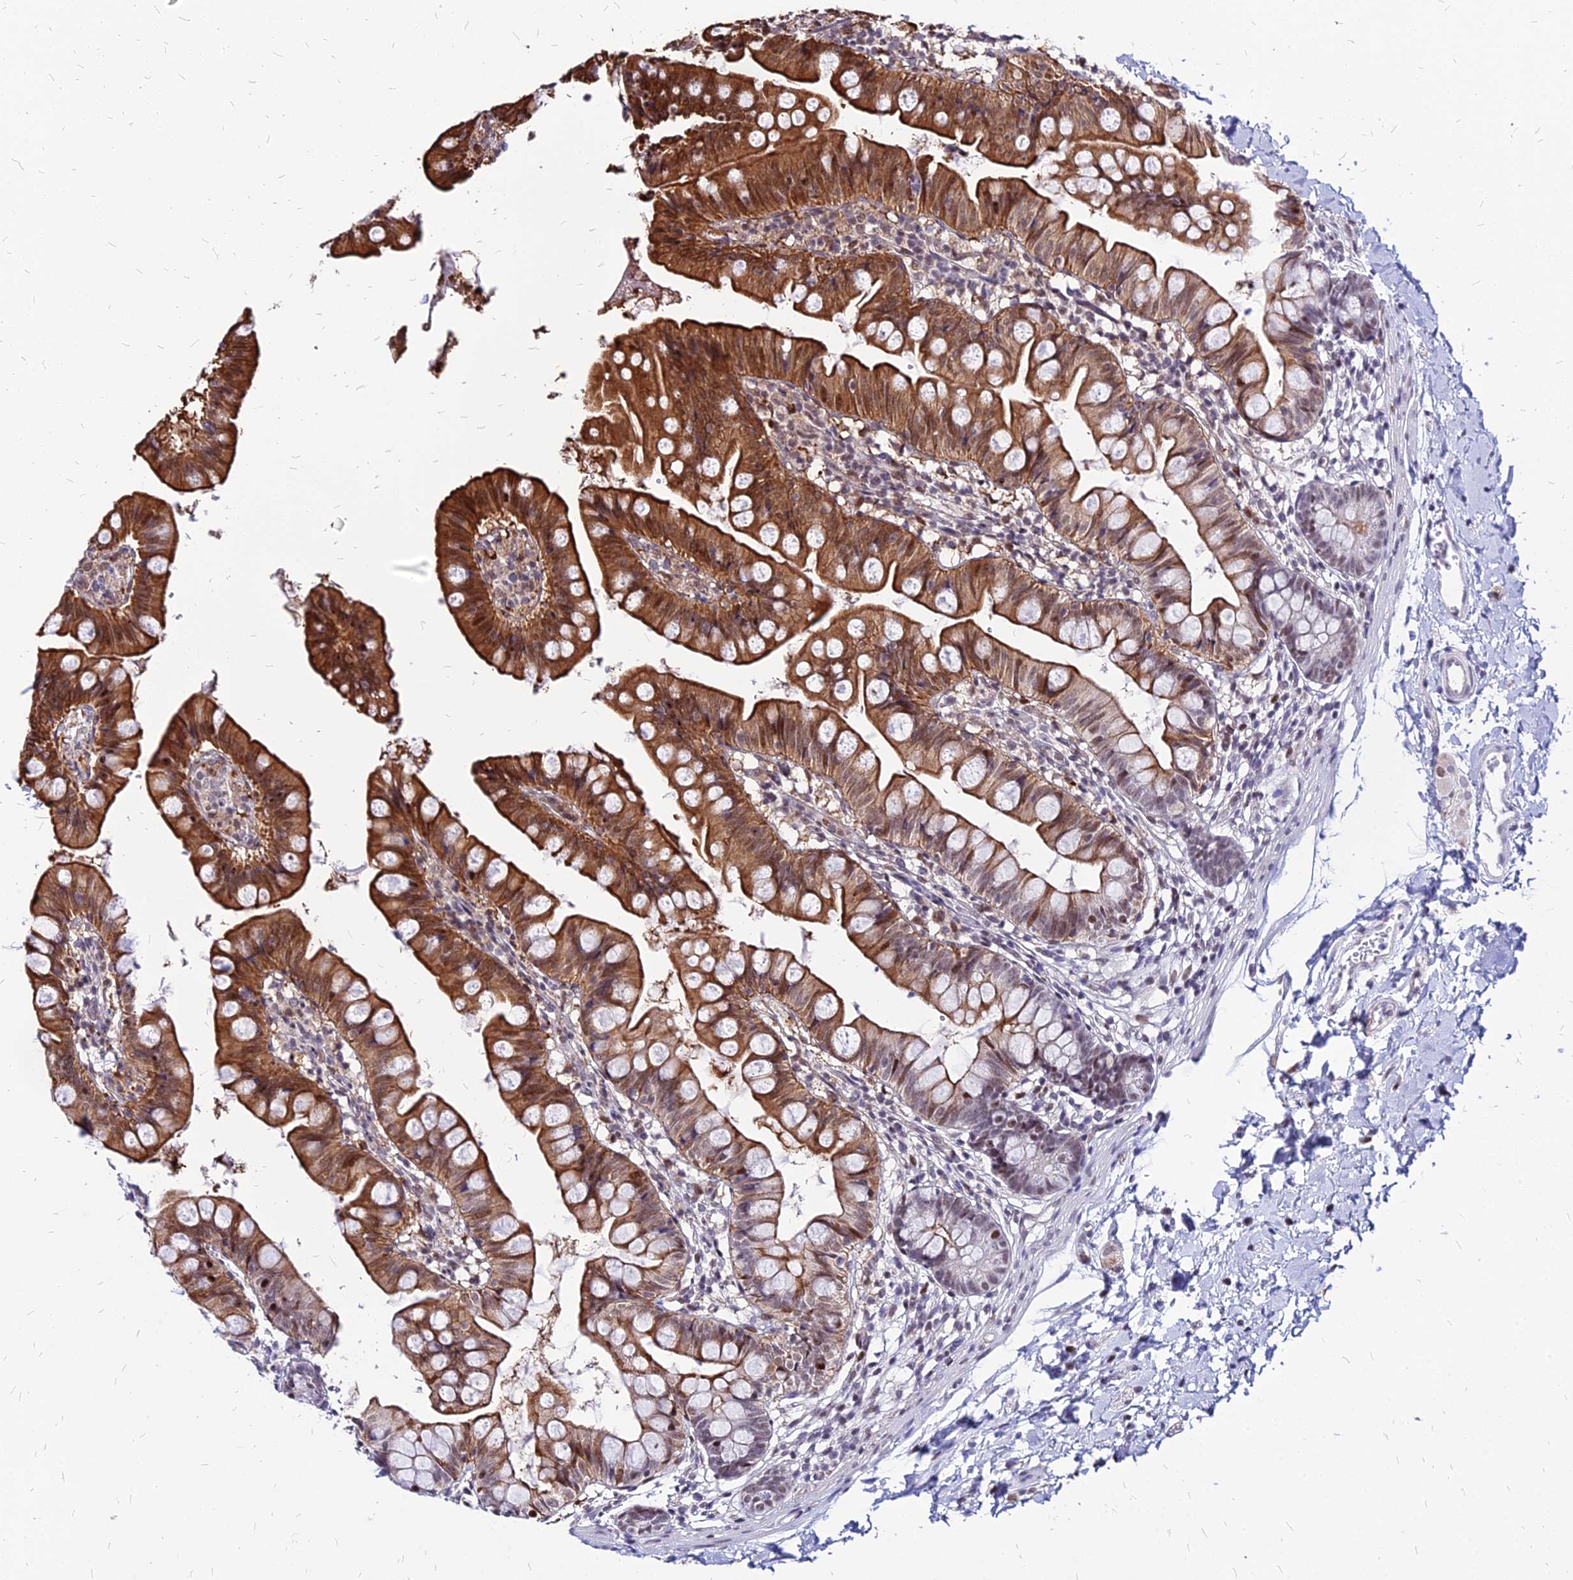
{"staining": {"intensity": "strong", "quantity": ">75%", "location": "cytoplasmic/membranous,nuclear"}, "tissue": "small intestine", "cell_type": "Glandular cells", "image_type": "normal", "snomed": [{"axis": "morphology", "description": "Normal tissue, NOS"}, {"axis": "topography", "description": "Small intestine"}], "caption": "IHC (DAB (3,3'-diaminobenzidine)) staining of normal small intestine reveals strong cytoplasmic/membranous,nuclear protein staining in about >75% of glandular cells. (Stains: DAB (3,3'-diaminobenzidine) in brown, nuclei in blue, Microscopy: brightfield microscopy at high magnification).", "gene": "FDX2", "patient": {"sex": "male", "age": 7}}